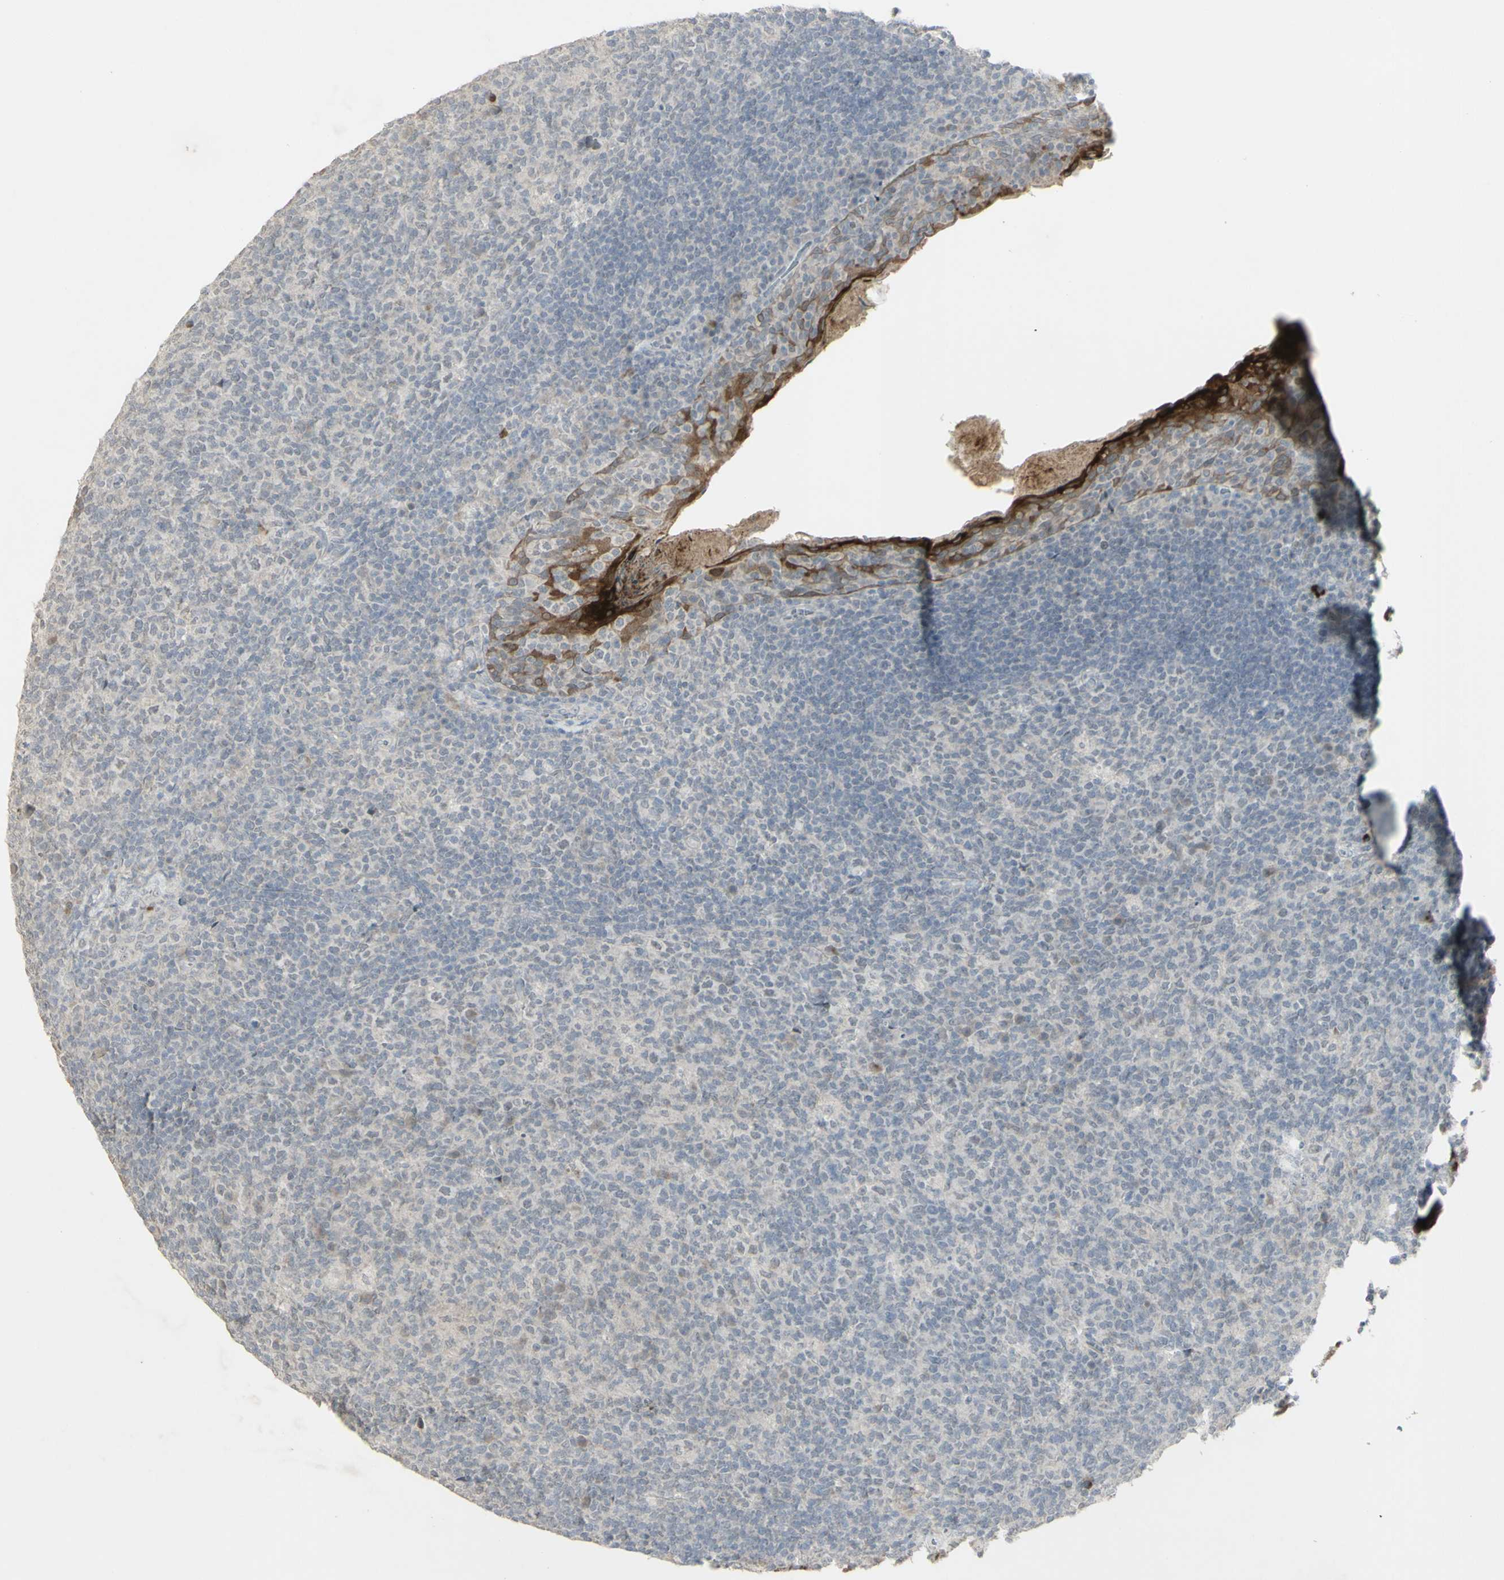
{"staining": {"intensity": "negative", "quantity": "none", "location": "none"}, "tissue": "tonsil", "cell_type": "Germinal center cells", "image_type": "normal", "snomed": [{"axis": "morphology", "description": "Normal tissue, NOS"}, {"axis": "topography", "description": "Tonsil"}], "caption": "IHC of unremarkable human tonsil reveals no staining in germinal center cells. (DAB immunohistochemistry (IHC), high magnification).", "gene": "C1orf116", "patient": {"sex": "male", "age": 17}}